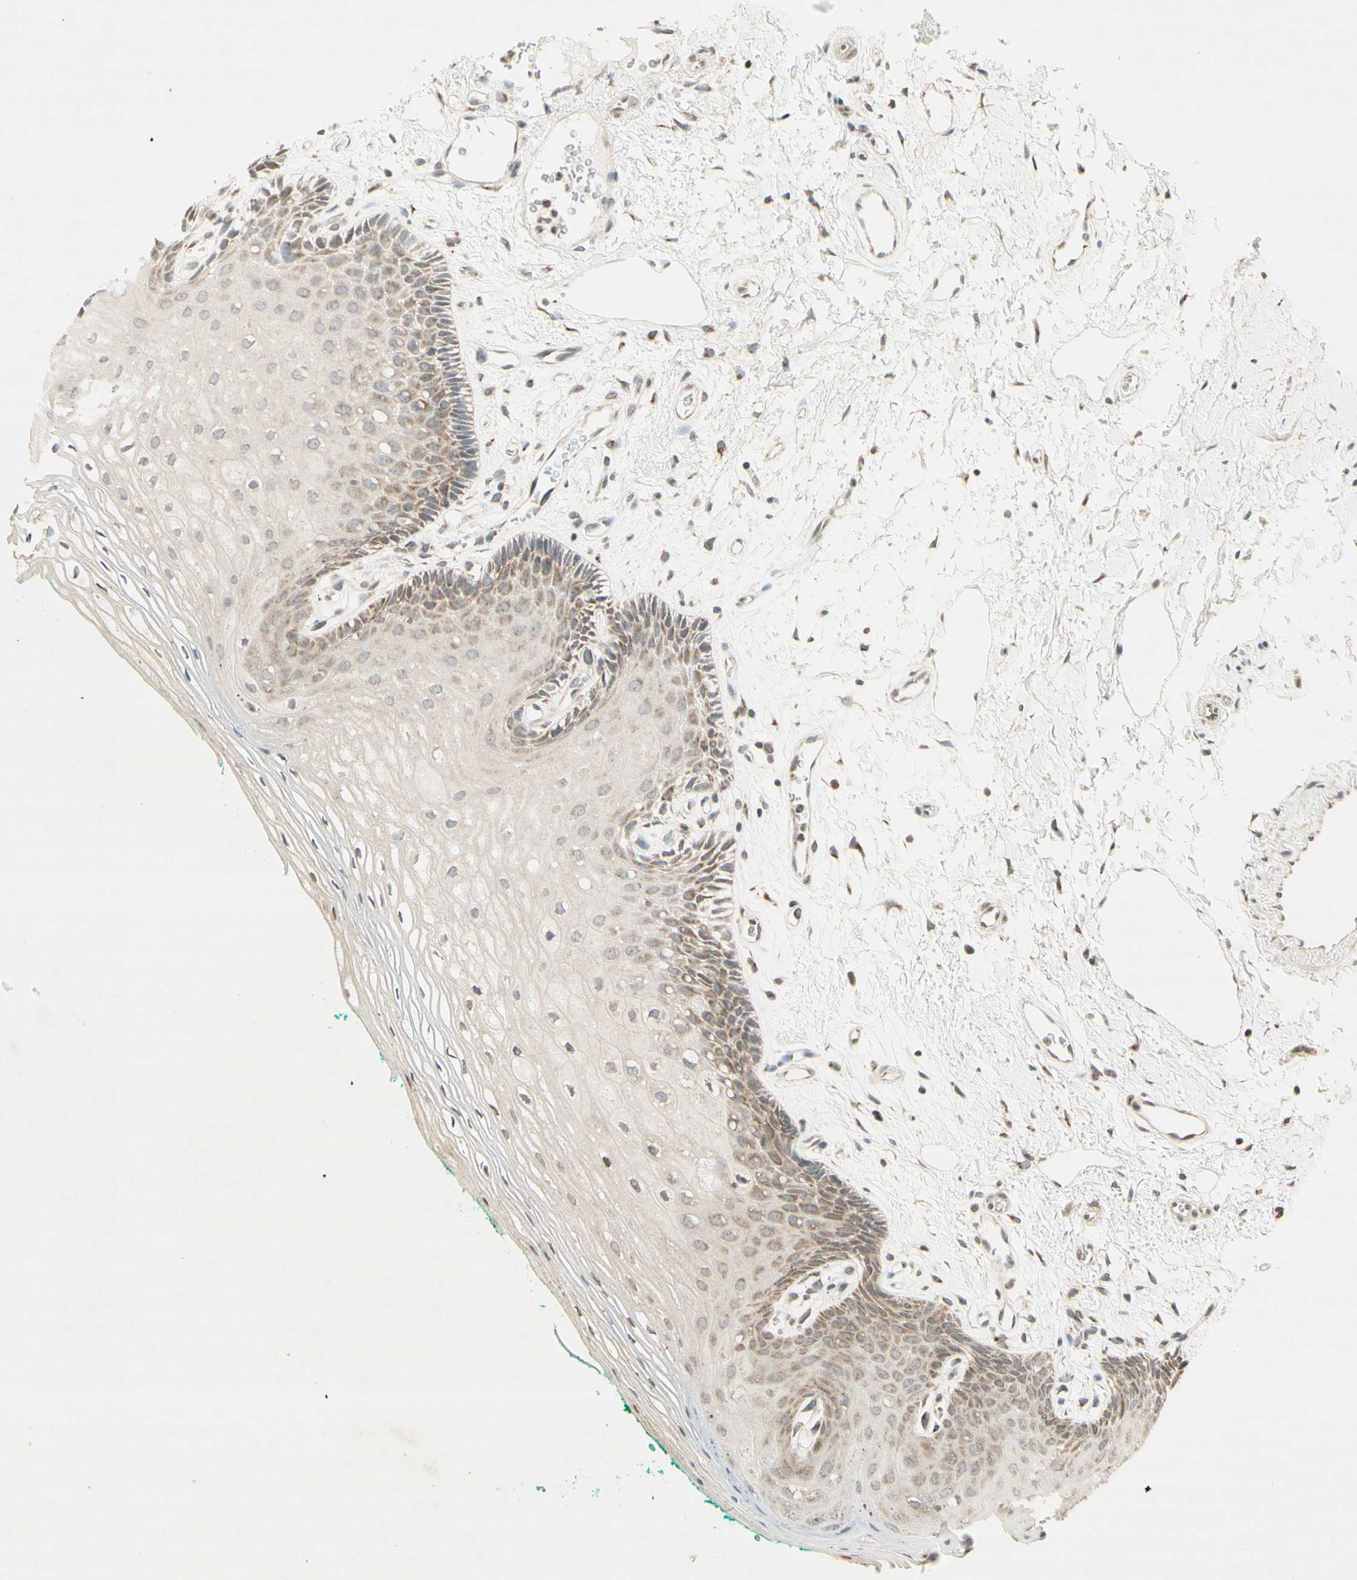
{"staining": {"intensity": "weak", "quantity": "25%-75%", "location": "cytoplasmic/membranous"}, "tissue": "oral mucosa", "cell_type": "Squamous epithelial cells", "image_type": "normal", "snomed": [{"axis": "morphology", "description": "Normal tissue, NOS"}, {"axis": "topography", "description": "Skeletal muscle"}, {"axis": "topography", "description": "Oral tissue"}, {"axis": "topography", "description": "Peripheral nerve tissue"}], "caption": "Immunohistochemical staining of benign oral mucosa displays weak cytoplasmic/membranous protein positivity in about 25%-75% of squamous epithelial cells.", "gene": "CCNI", "patient": {"sex": "female", "age": 84}}